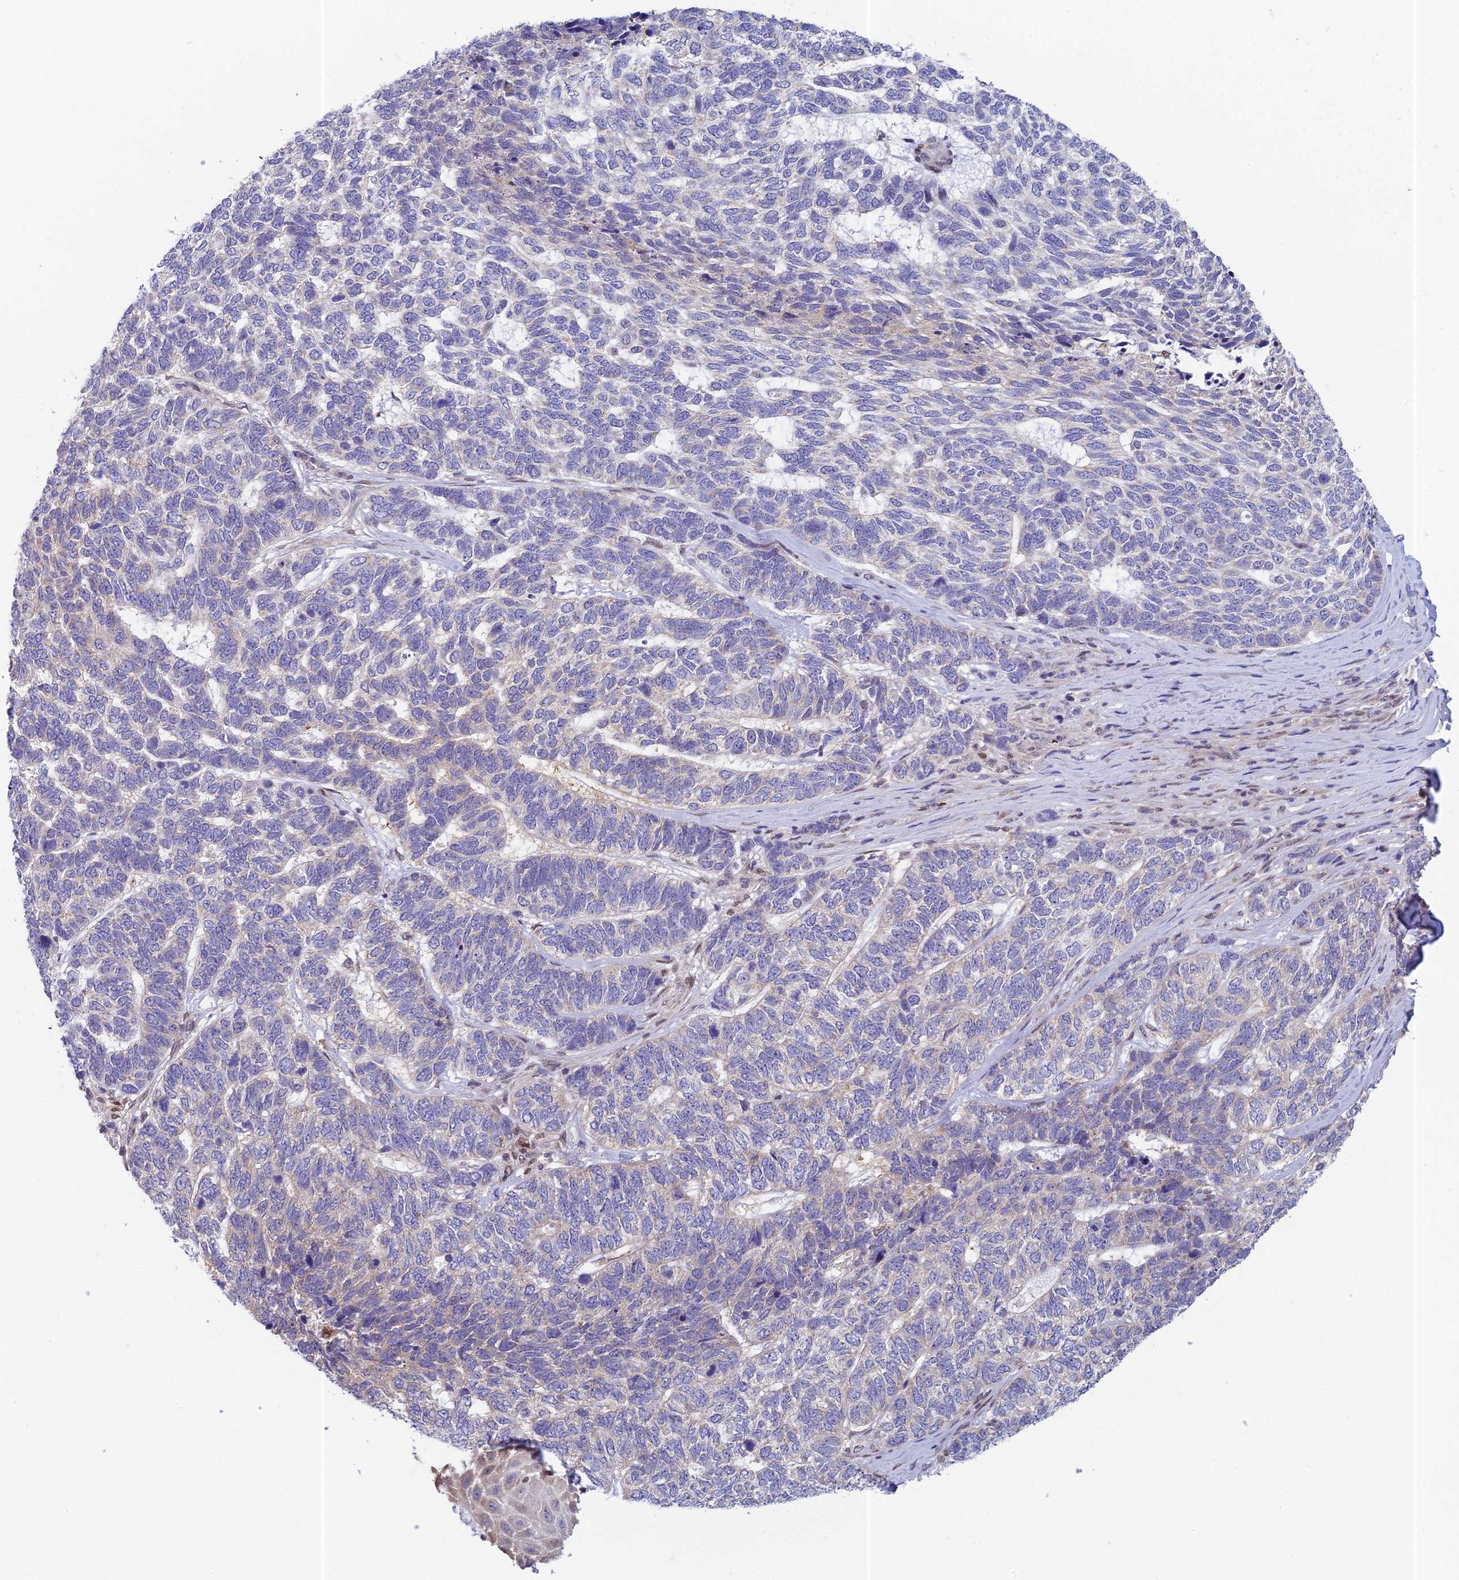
{"staining": {"intensity": "negative", "quantity": "none", "location": "none"}, "tissue": "skin cancer", "cell_type": "Tumor cells", "image_type": "cancer", "snomed": [{"axis": "morphology", "description": "Basal cell carcinoma"}, {"axis": "topography", "description": "Skin"}], "caption": "Tumor cells show no significant protein expression in skin cancer (basal cell carcinoma). (DAB immunohistochemistry (IHC) visualized using brightfield microscopy, high magnification).", "gene": "MRPL17", "patient": {"sex": "female", "age": 65}}